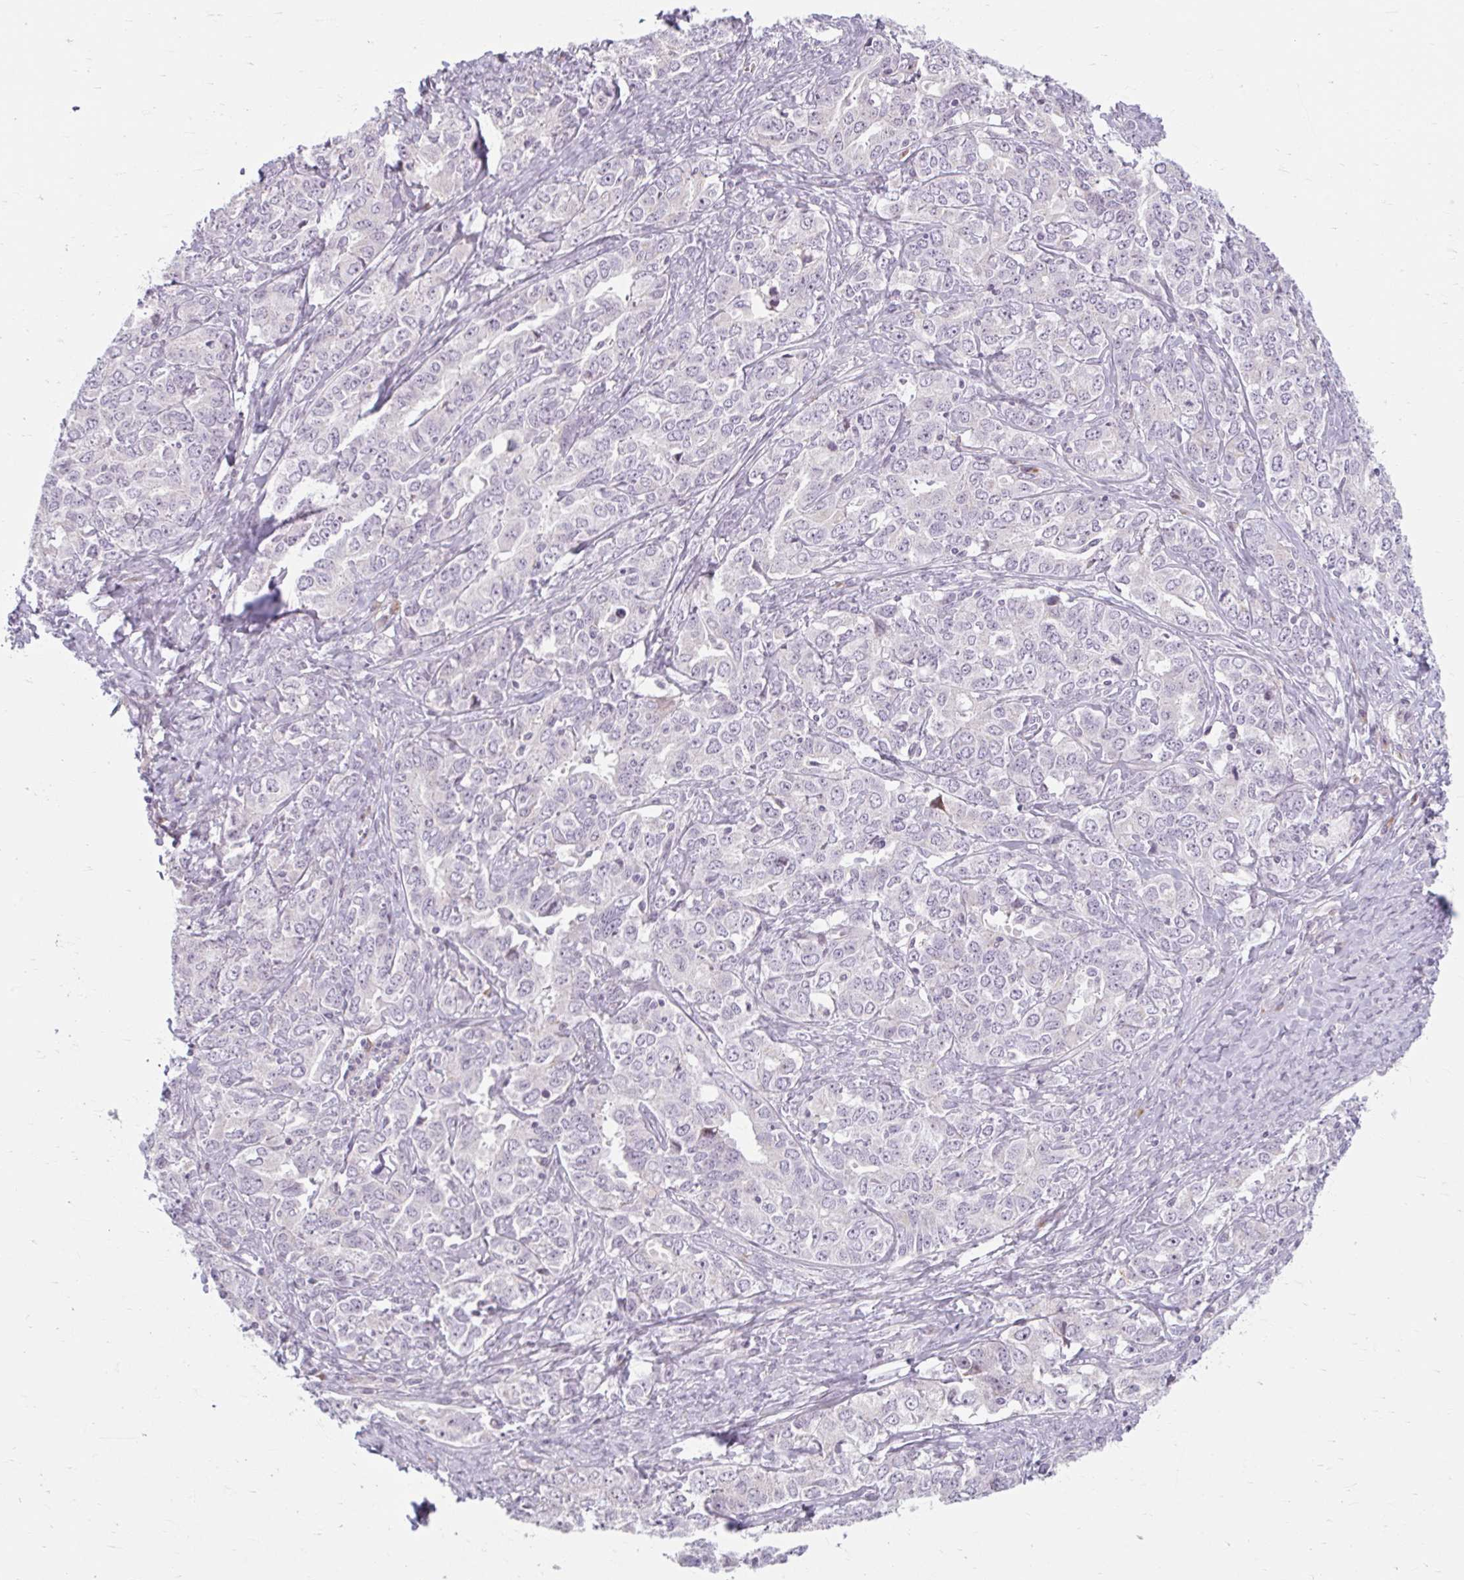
{"staining": {"intensity": "negative", "quantity": "none", "location": "none"}, "tissue": "ovarian cancer", "cell_type": "Tumor cells", "image_type": "cancer", "snomed": [{"axis": "morphology", "description": "Carcinoma, endometroid"}, {"axis": "topography", "description": "Ovary"}], "caption": "Immunohistochemistry of endometroid carcinoma (ovarian) exhibits no staining in tumor cells. The staining was performed using DAB to visualize the protein expression in brown, while the nuclei were stained in blue with hematoxylin (Magnification: 20x).", "gene": "ZFYVE26", "patient": {"sex": "female", "age": 62}}